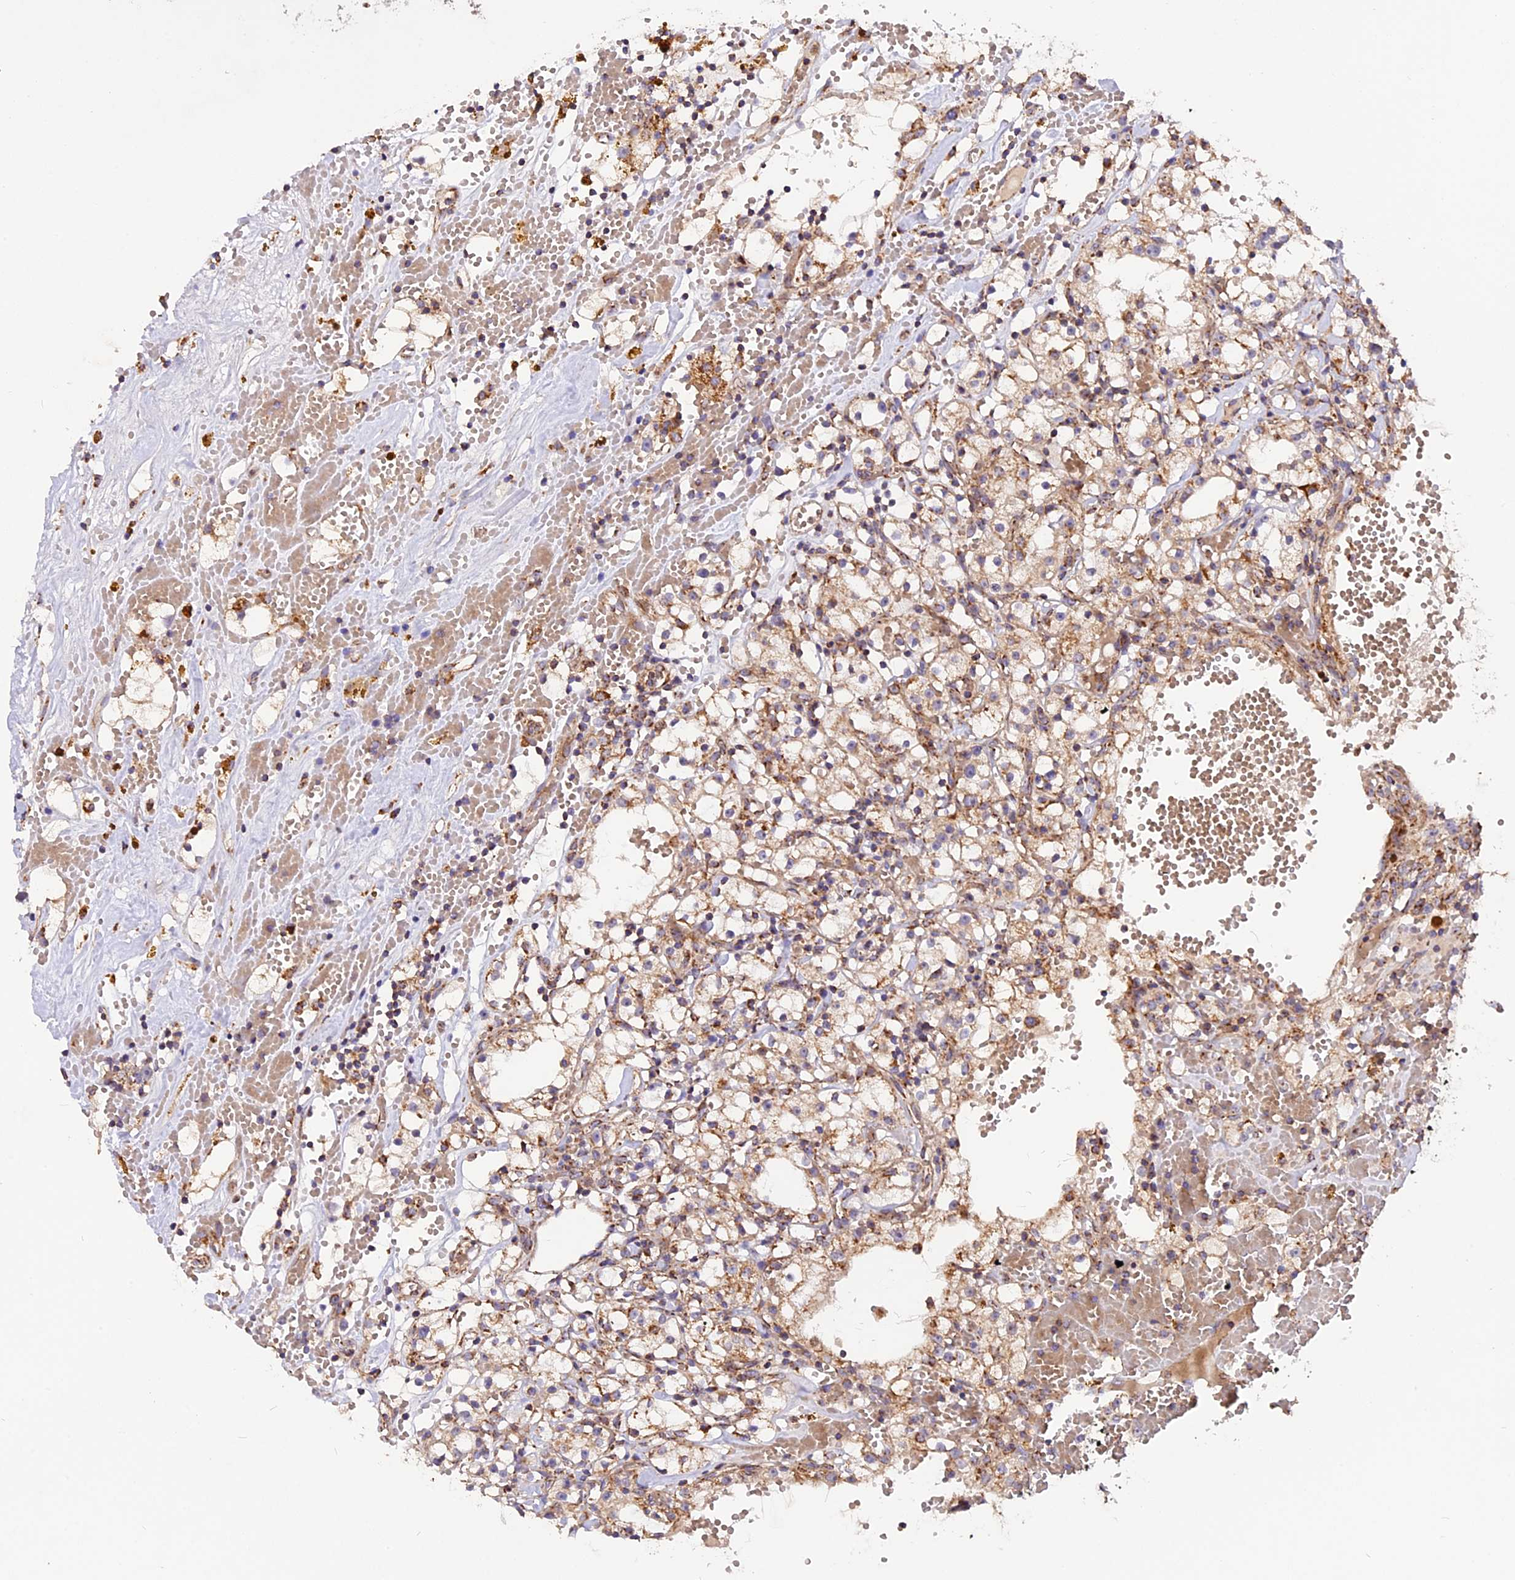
{"staining": {"intensity": "weak", "quantity": ">75%", "location": "cytoplasmic/membranous"}, "tissue": "renal cancer", "cell_type": "Tumor cells", "image_type": "cancer", "snomed": [{"axis": "morphology", "description": "Adenocarcinoma, NOS"}, {"axis": "topography", "description": "Kidney"}], "caption": "Brown immunohistochemical staining in human renal adenocarcinoma shows weak cytoplasmic/membranous staining in about >75% of tumor cells.", "gene": "NDUFA8", "patient": {"sex": "male", "age": 56}}